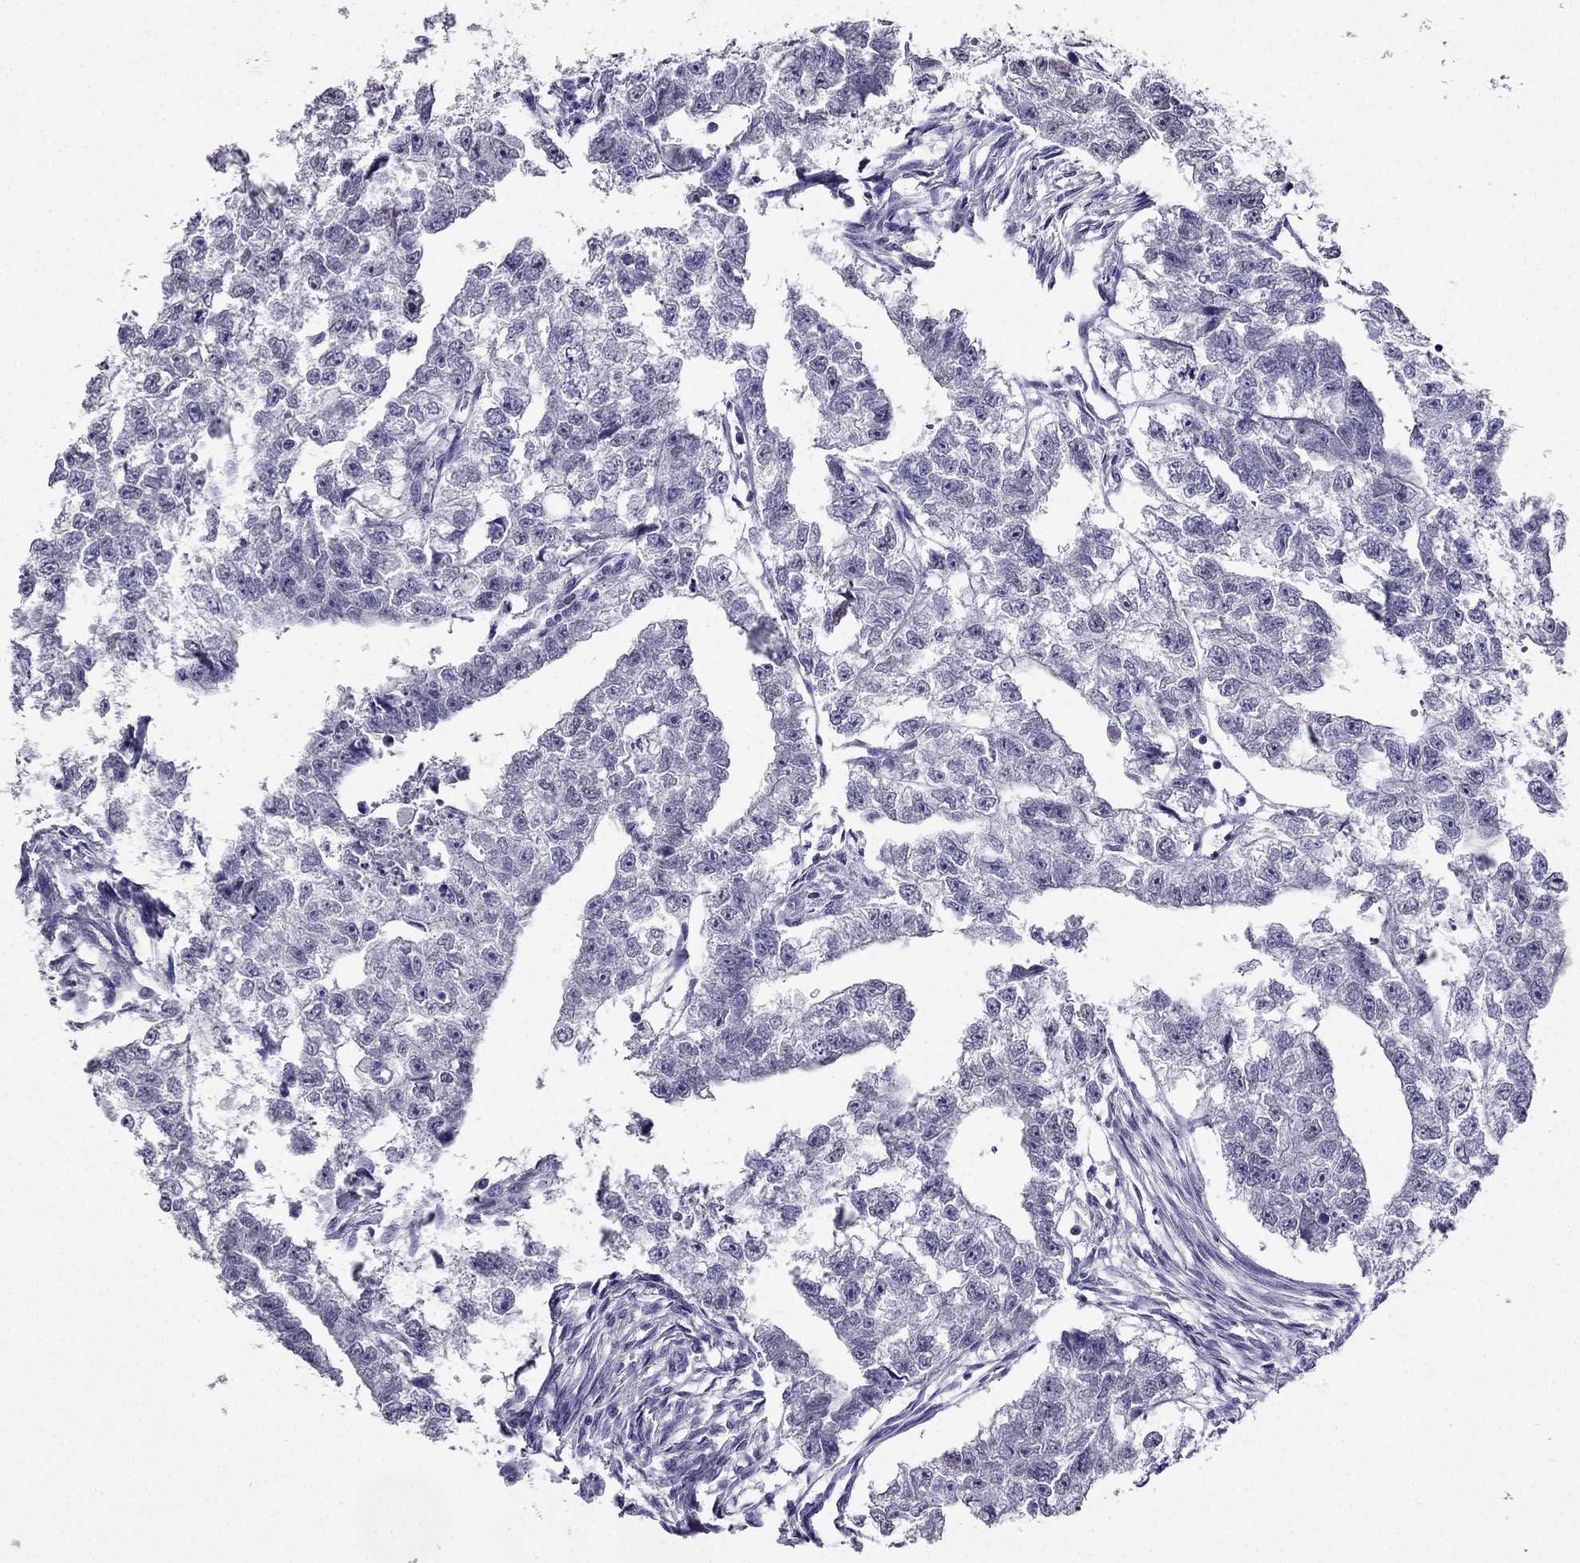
{"staining": {"intensity": "negative", "quantity": "none", "location": "none"}, "tissue": "testis cancer", "cell_type": "Tumor cells", "image_type": "cancer", "snomed": [{"axis": "morphology", "description": "Carcinoma, Embryonal, NOS"}, {"axis": "morphology", "description": "Teratoma, malignant, NOS"}, {"axis": "topography", "description": "Testis"}], "caption": "The IHC histopathology image has no significant expression in tumor cells of testis teratoma (malignant) tissue. Nuclei are stained in blue.", "gene": "ARID3A", "patient": {"sex": "male", "age": 44}}